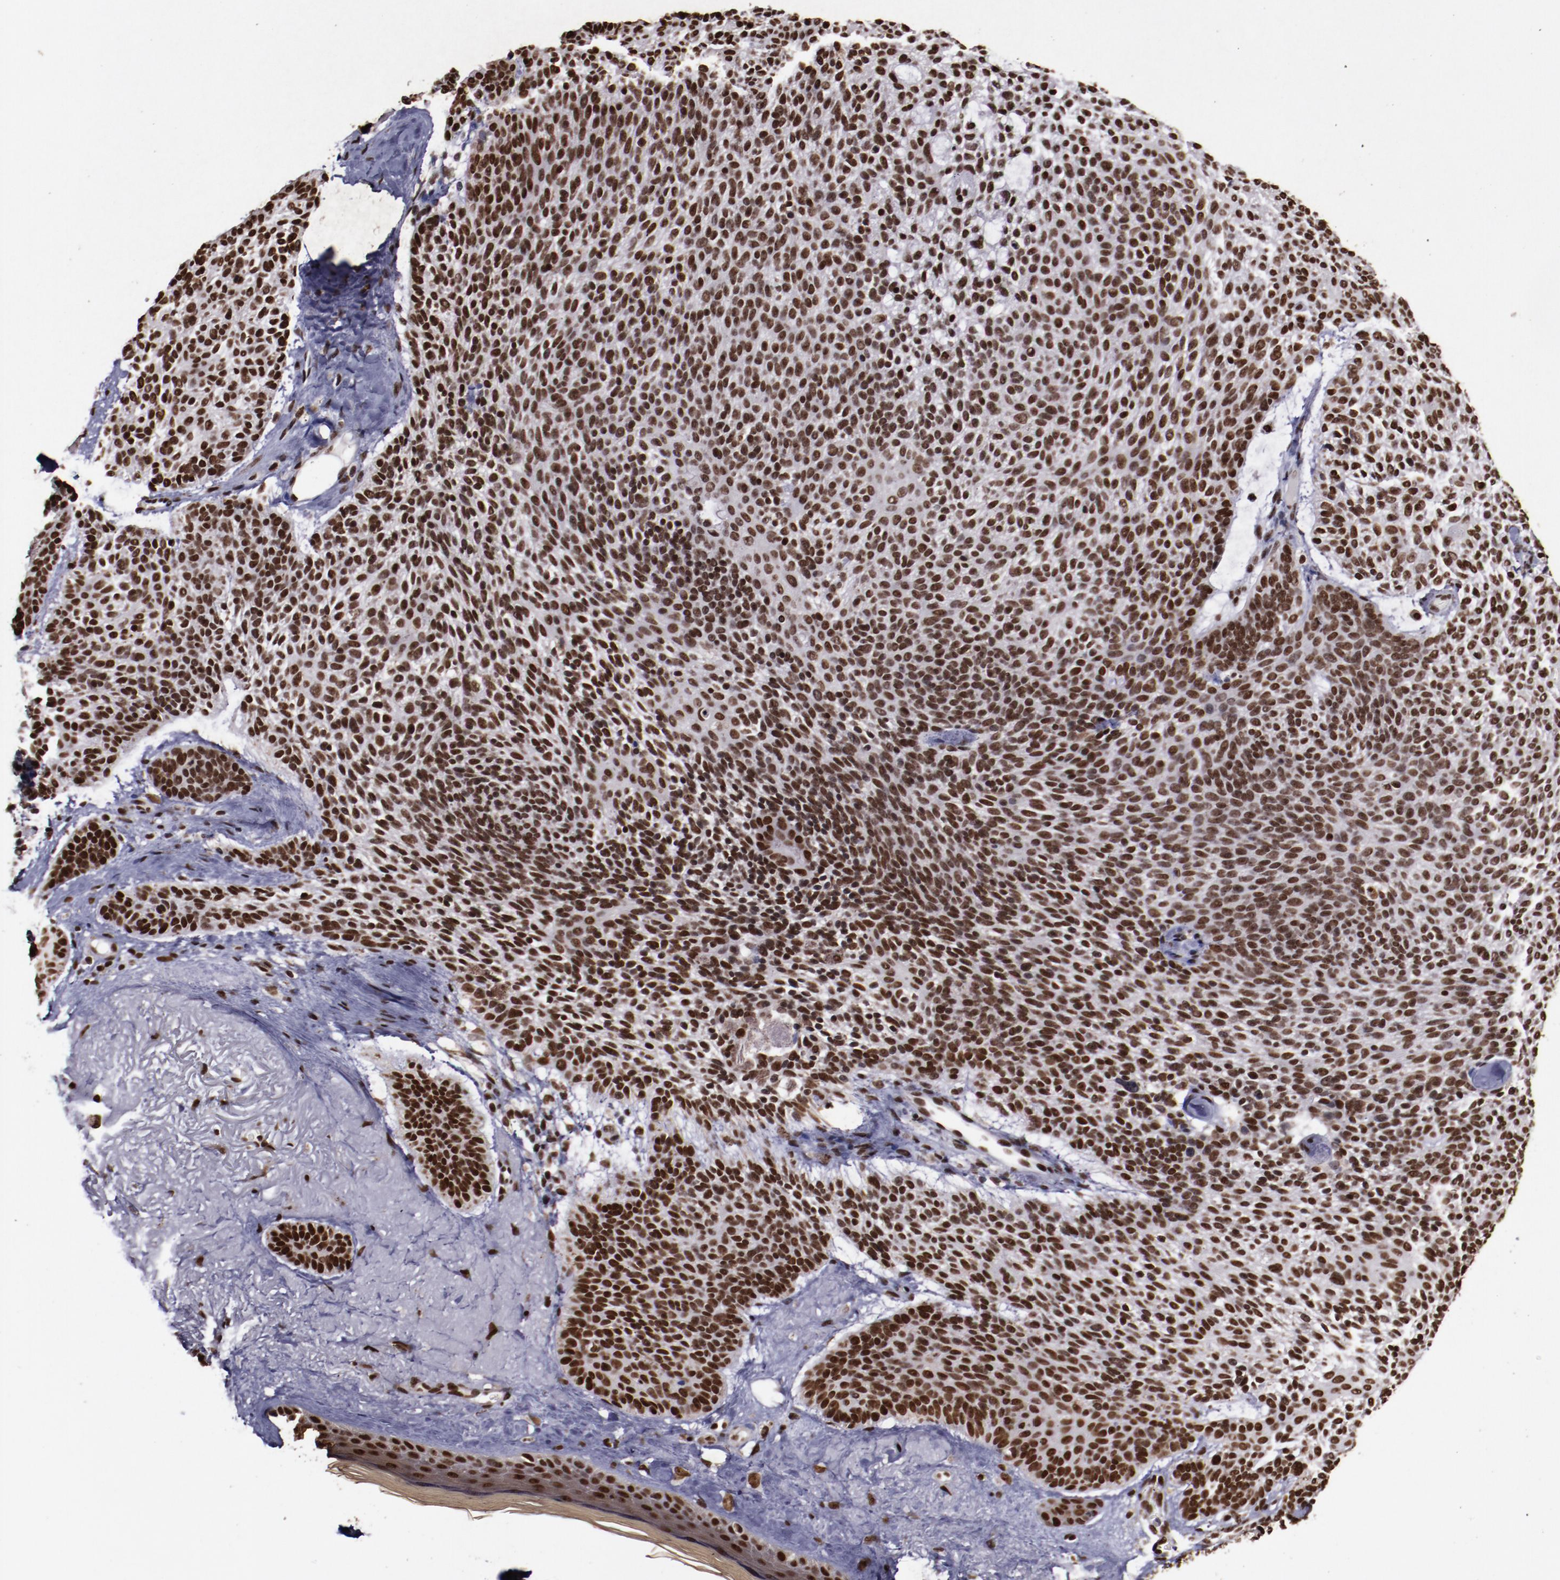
{"staining": {"intensity": "moderate", "quantity": ">75%", "location": "nuclear"}, "tissue": "skin cancer", "cell_type": "Tumor cells", "image_type": "cancer", "snomed": [{"axis": "morphology", "description": "Normal tissue, NOS"}, {"axis": "morphology", "description": "Basal cell carcinoma"}, {"axis": "topography", "description": "Skin"}], "caption": "A histopathology image of skin cancer stained for a protein reveals moderate nuclear brown staining in tumor cells.", "gene": "APEX1", "patient": {"sex": "female", "age": 70}}